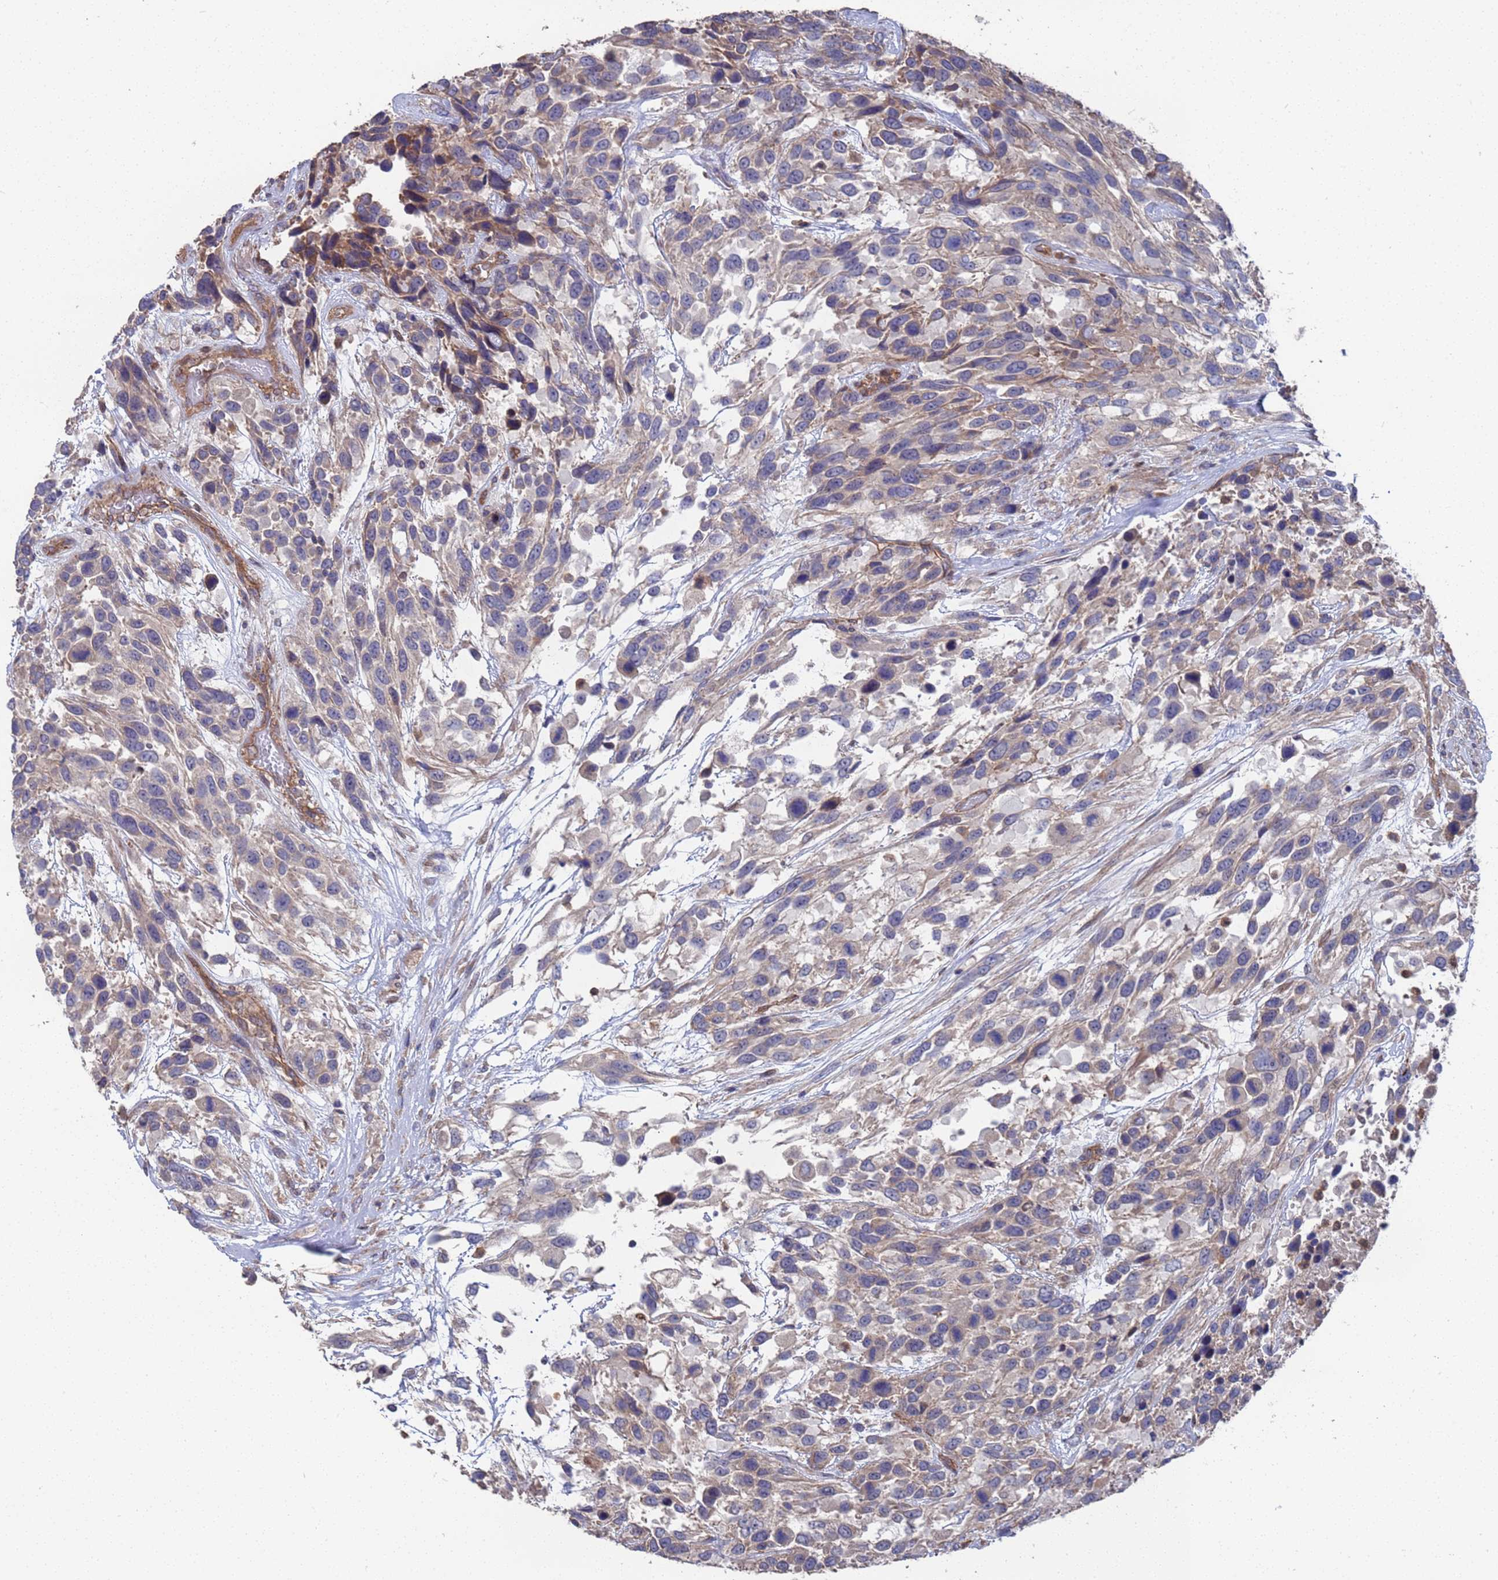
{"staining": {"intensity": "weak", "quantity": "<25%", "location": "cytoplasmic/membranous"}, "tissue": "urothelial cancer", "cell_type": "Tumor cells", "image_type": "cancer", "snomed": [{"axis": "morphology", "description": "Urothelial carcinoma, High grade"}, {"axis": "topography", "description": "Urinary bladder"}], "caption": "Human high-grade urothelial carcinoma stained for a protein using immunohistochemistry exhibits no expression in tumor cells.", "gene": "NDUFAF6", "patient": {"sex": "female", "age": 70}}